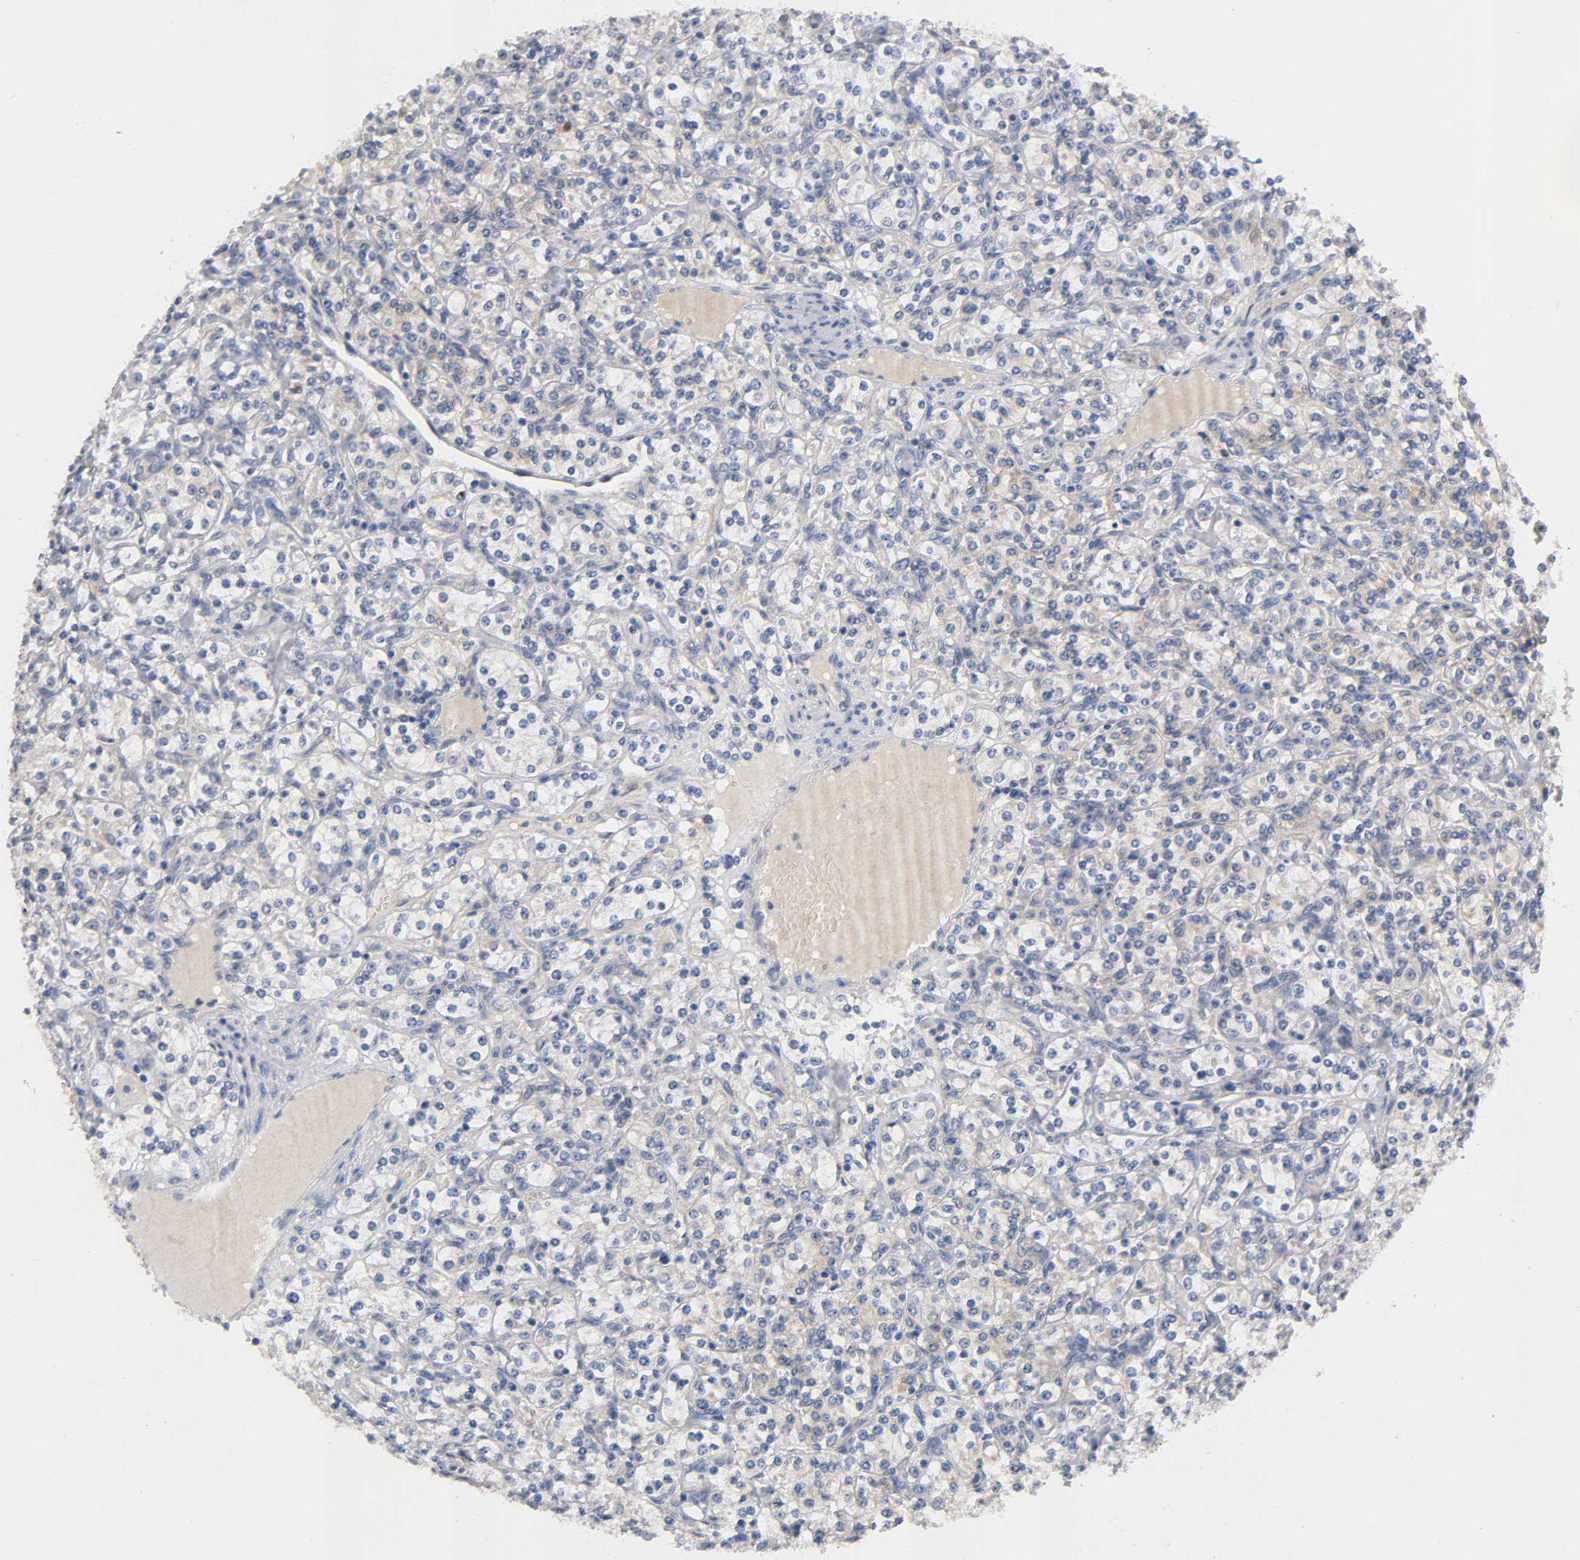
{"staining": {"intensity": "weak", "quantity": "25%-75%", "location": "cytoplasmic/membranous"}, "tissue": "renal cancer", "cell_type": "Tumor cells", "image_type": "cancer", "snomed": [{"axis": "morphology", "description": "Adenocarcinoma, NOS"}, {"axis": "topography", "description": "Kidney"}], "caption": "Protein expression analysis of adenocarcinoma (renal) reveals weak cytoplasmic/membranous staining in approximately 25%-75% of tumor cells.", "gene": "HDAC6", "patient": {"sex": "male", "age": 77}}